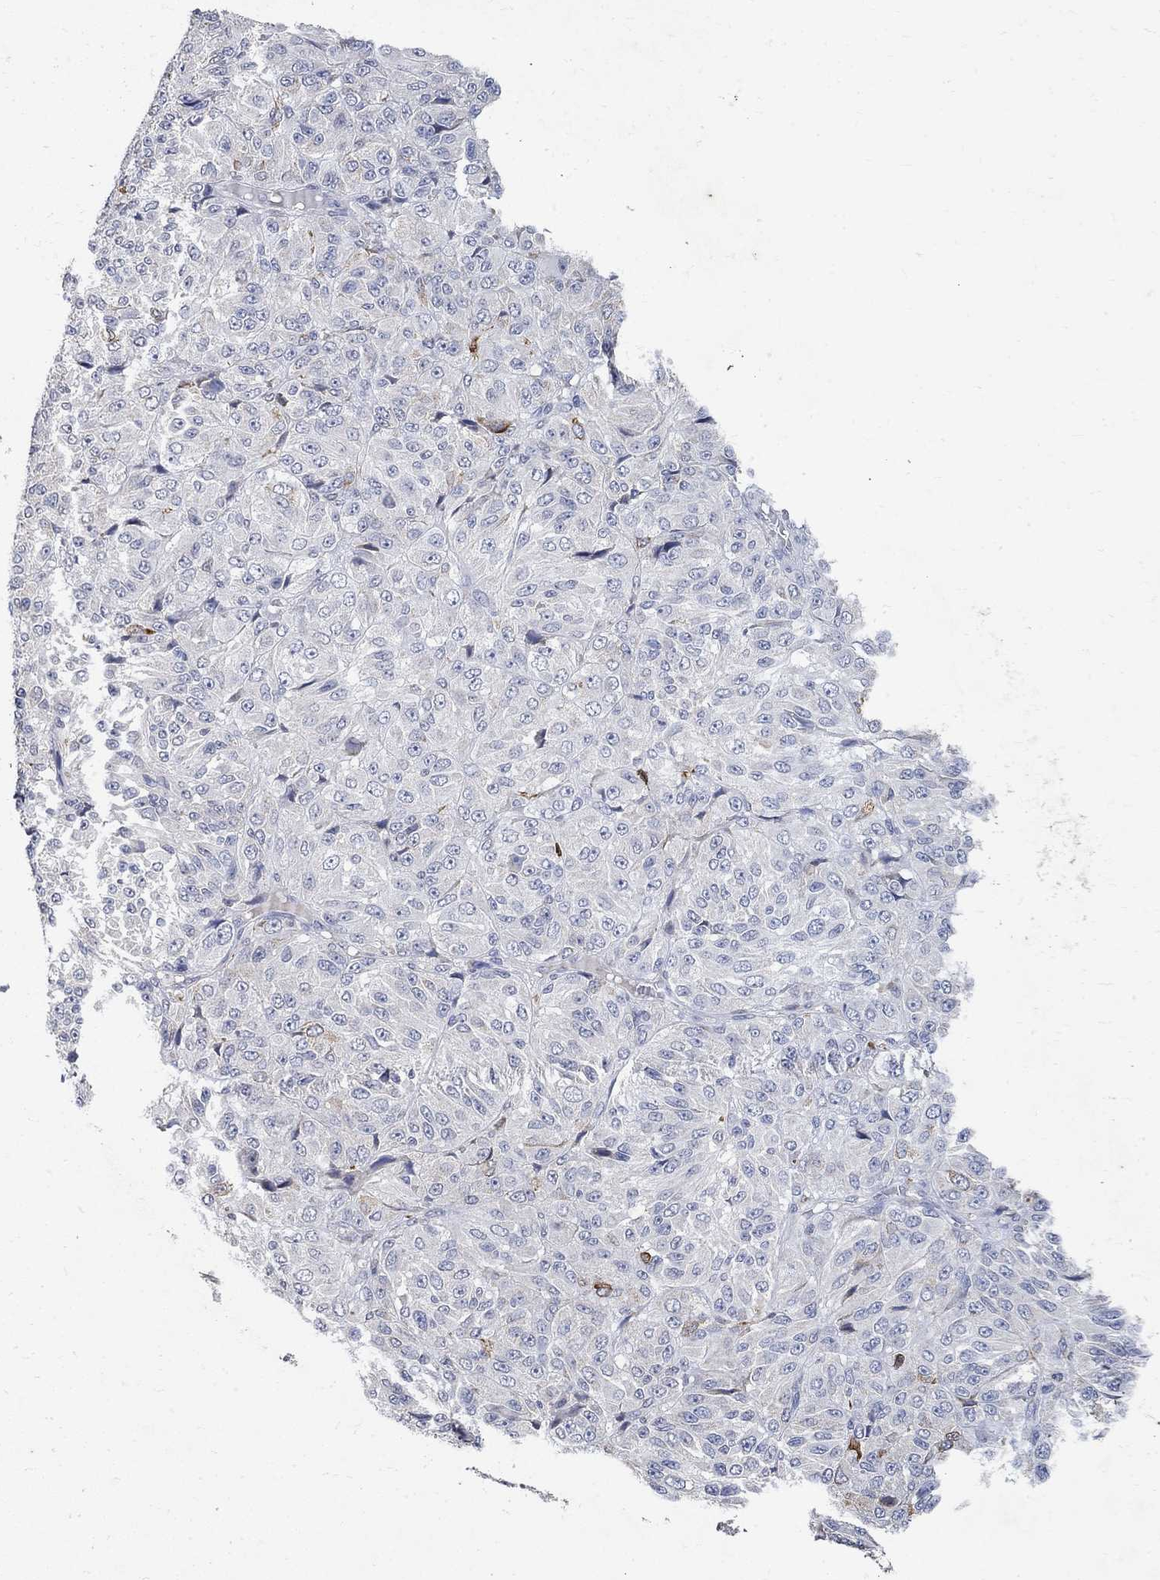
{"staining": {"intensity": "negative", "quantity": "none", "location": "none"}, "tissue": "melanoma", "cell_type": "Tumor cells", "image_type": "cancer", "snomed": [{"axis": "morphology", "description": "Malignant melanoma, Metastatic site"}, {"axis": "topography", "description": "Brain"}], "caption": "Tumor cells are negative for protein expression in human melanoma.", "gene": "TMEM169", "patient": {"sex": "female", "age": 56}}